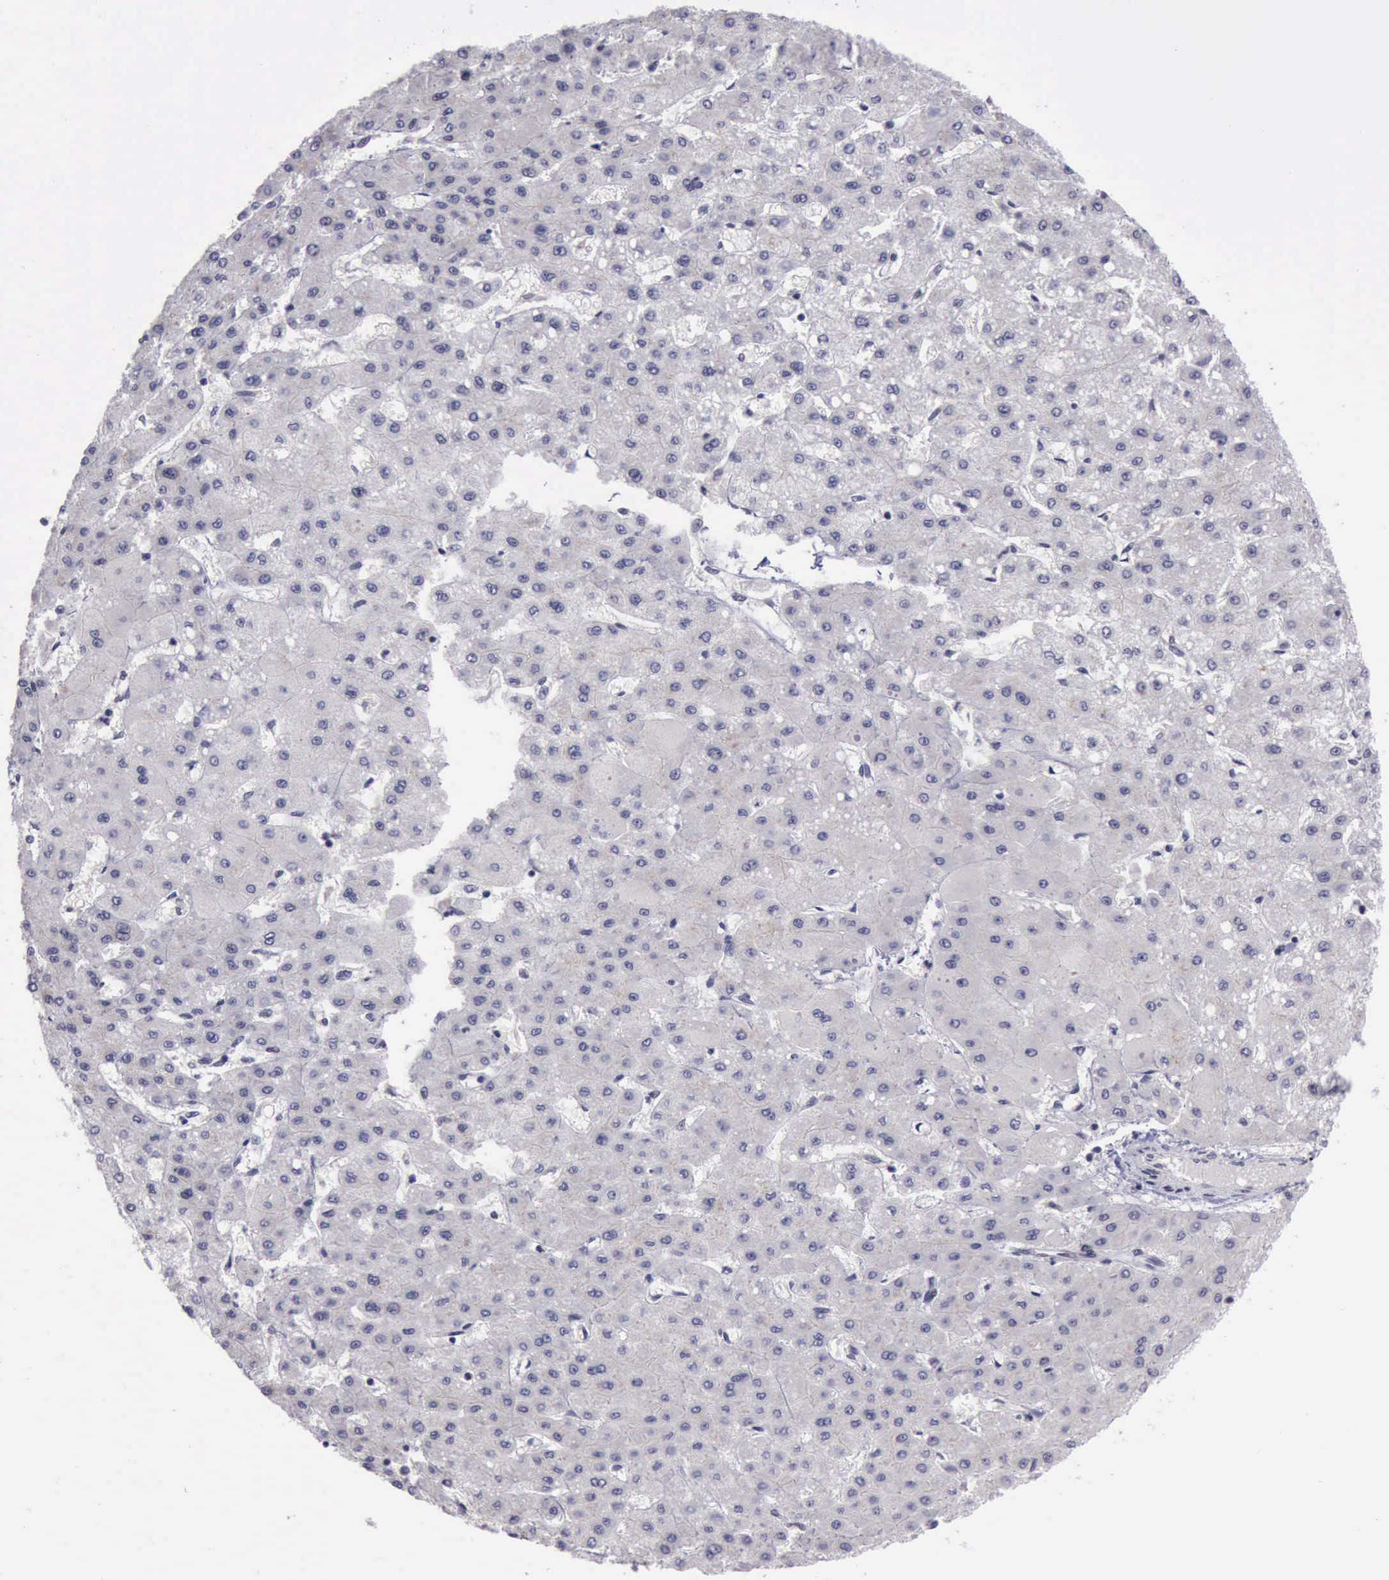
{"staining": {"intensity": "negative", "quantity": "none", "location": "none"}, "tissue": "liver cancer", "cell_type": "Tumor cells", "image_type": "cancer", "snomed": [{"axis": "morphology", "description": "Carcinoma, Hepatocellular, NOS"}, {"axis": "topography", "description": "Liver"}], "caption": "An IHC micrograph of liver cancer is shown. There is no staining in tumor cells of liver cancer.", "gene": "YY1", "patient": {"sex": "female", "age": 52}}